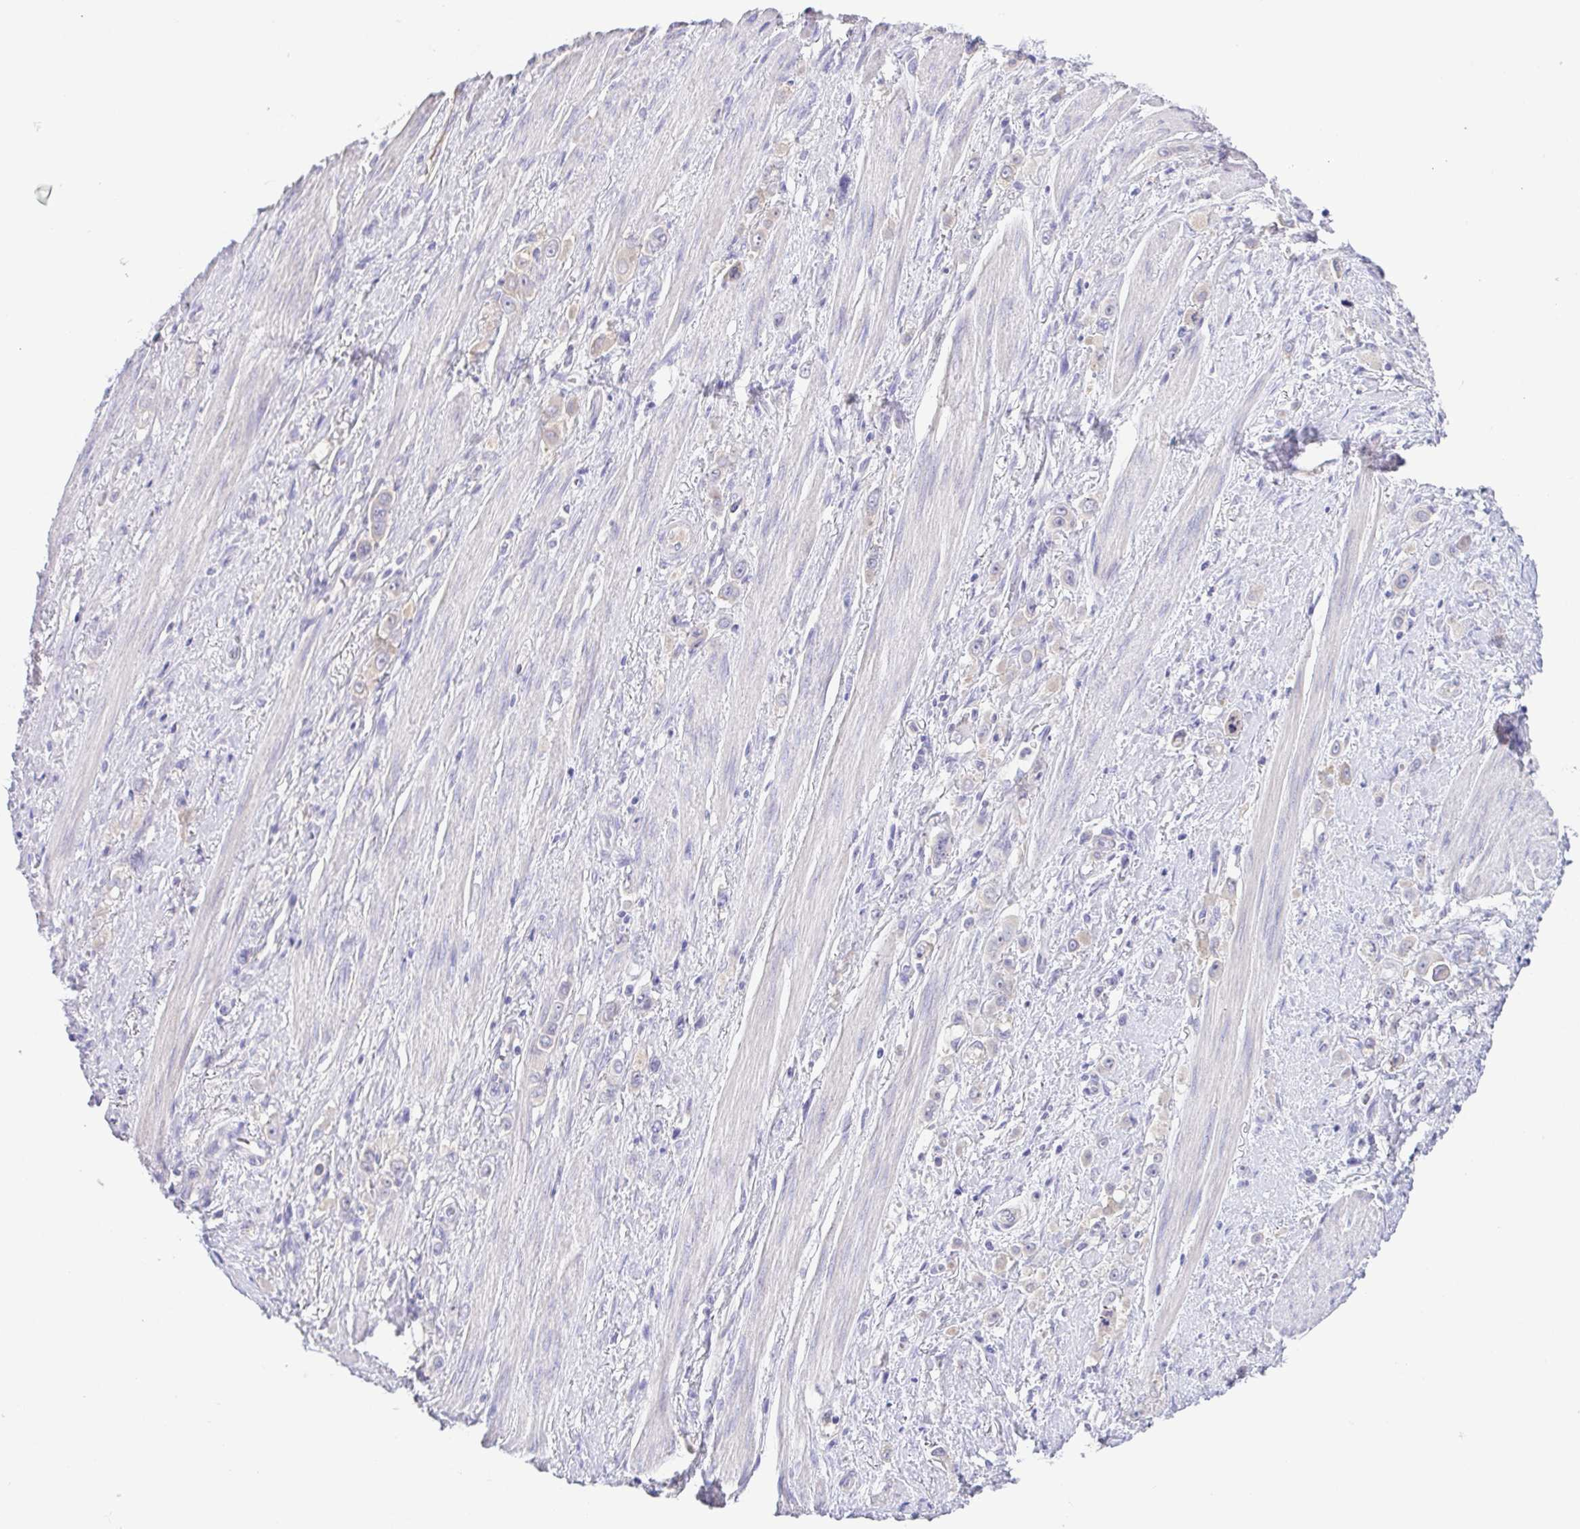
{"staining": {"intensity": "negative", "quantity": "none", "location": "none"}, "tissue": "stomach cancer", "cell_type": "Tumor cells", "image_type": "cancer", "snomed": [{"axis": "morphology", "description": "Adenocarcinoma, NOS"}, {"axis": "topography", "description": "Stomach, upper"}], "caption": "Immunohistochemical staining of stomach cancer shows no significant positivity in tumor cells.", "gene": "A1BG", "patient": {"sex": "male", "age": 75}}